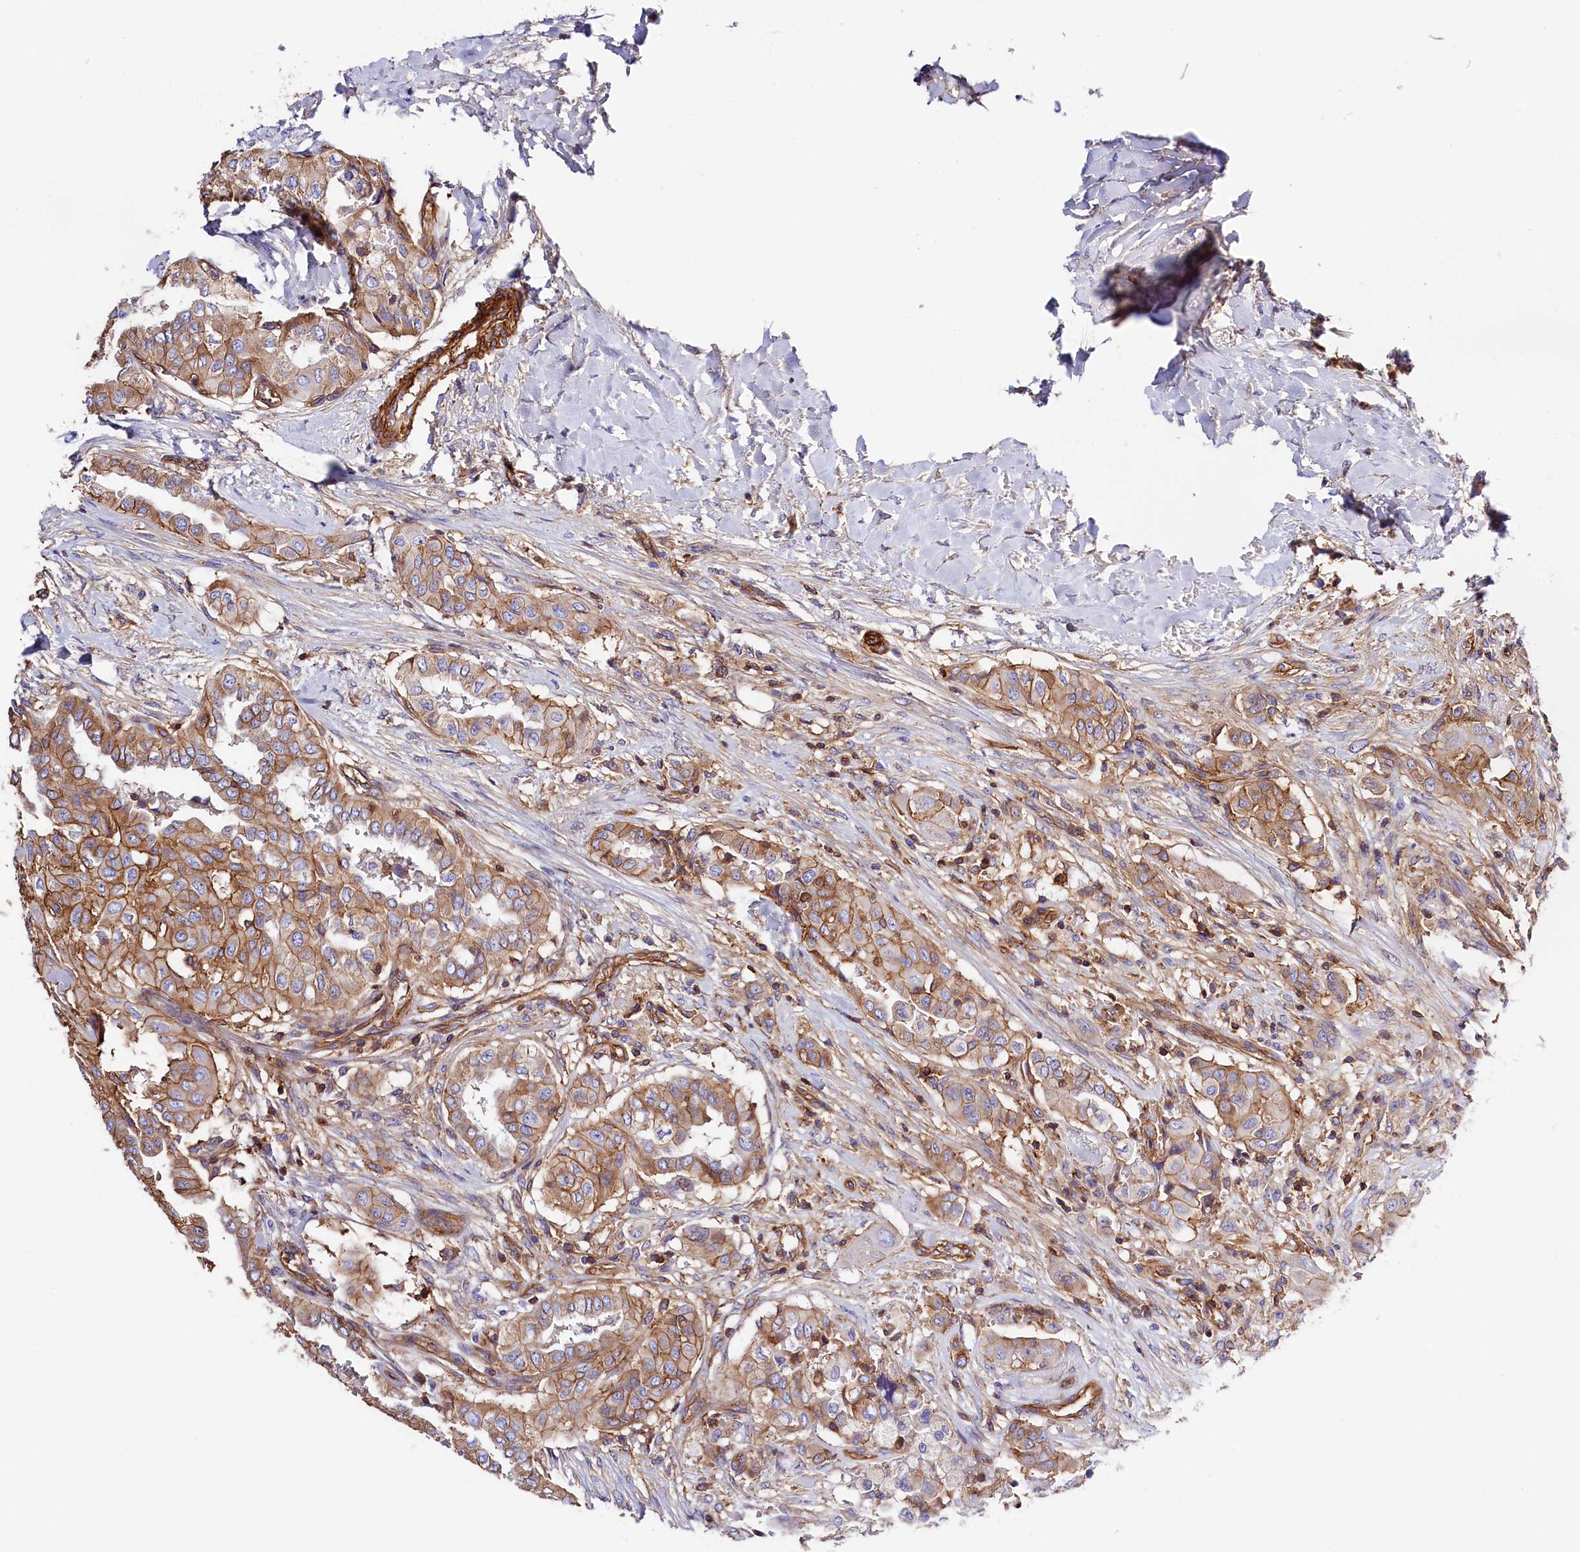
{"staining": {"intensity": "moderate", "quantity": ">75%", "location": "cytoplasmic/membranous"}, "tissue": "thyroid cancer", "cell_type": "Tumor cells", "image_type": "cancer", "snomed": [{"axis": "morphology", "description": "Papillary adenocarcinoma, NOS"}, {"axis": "topography", "description": "Thyroid gland"}], "caption": "Moderate cytoplasmic/membranous staining is present in about >75% of tumor cells in thyroid cancer.", "gene": "ATP2B4", "patient": {"sex": "female", "age": 59}}